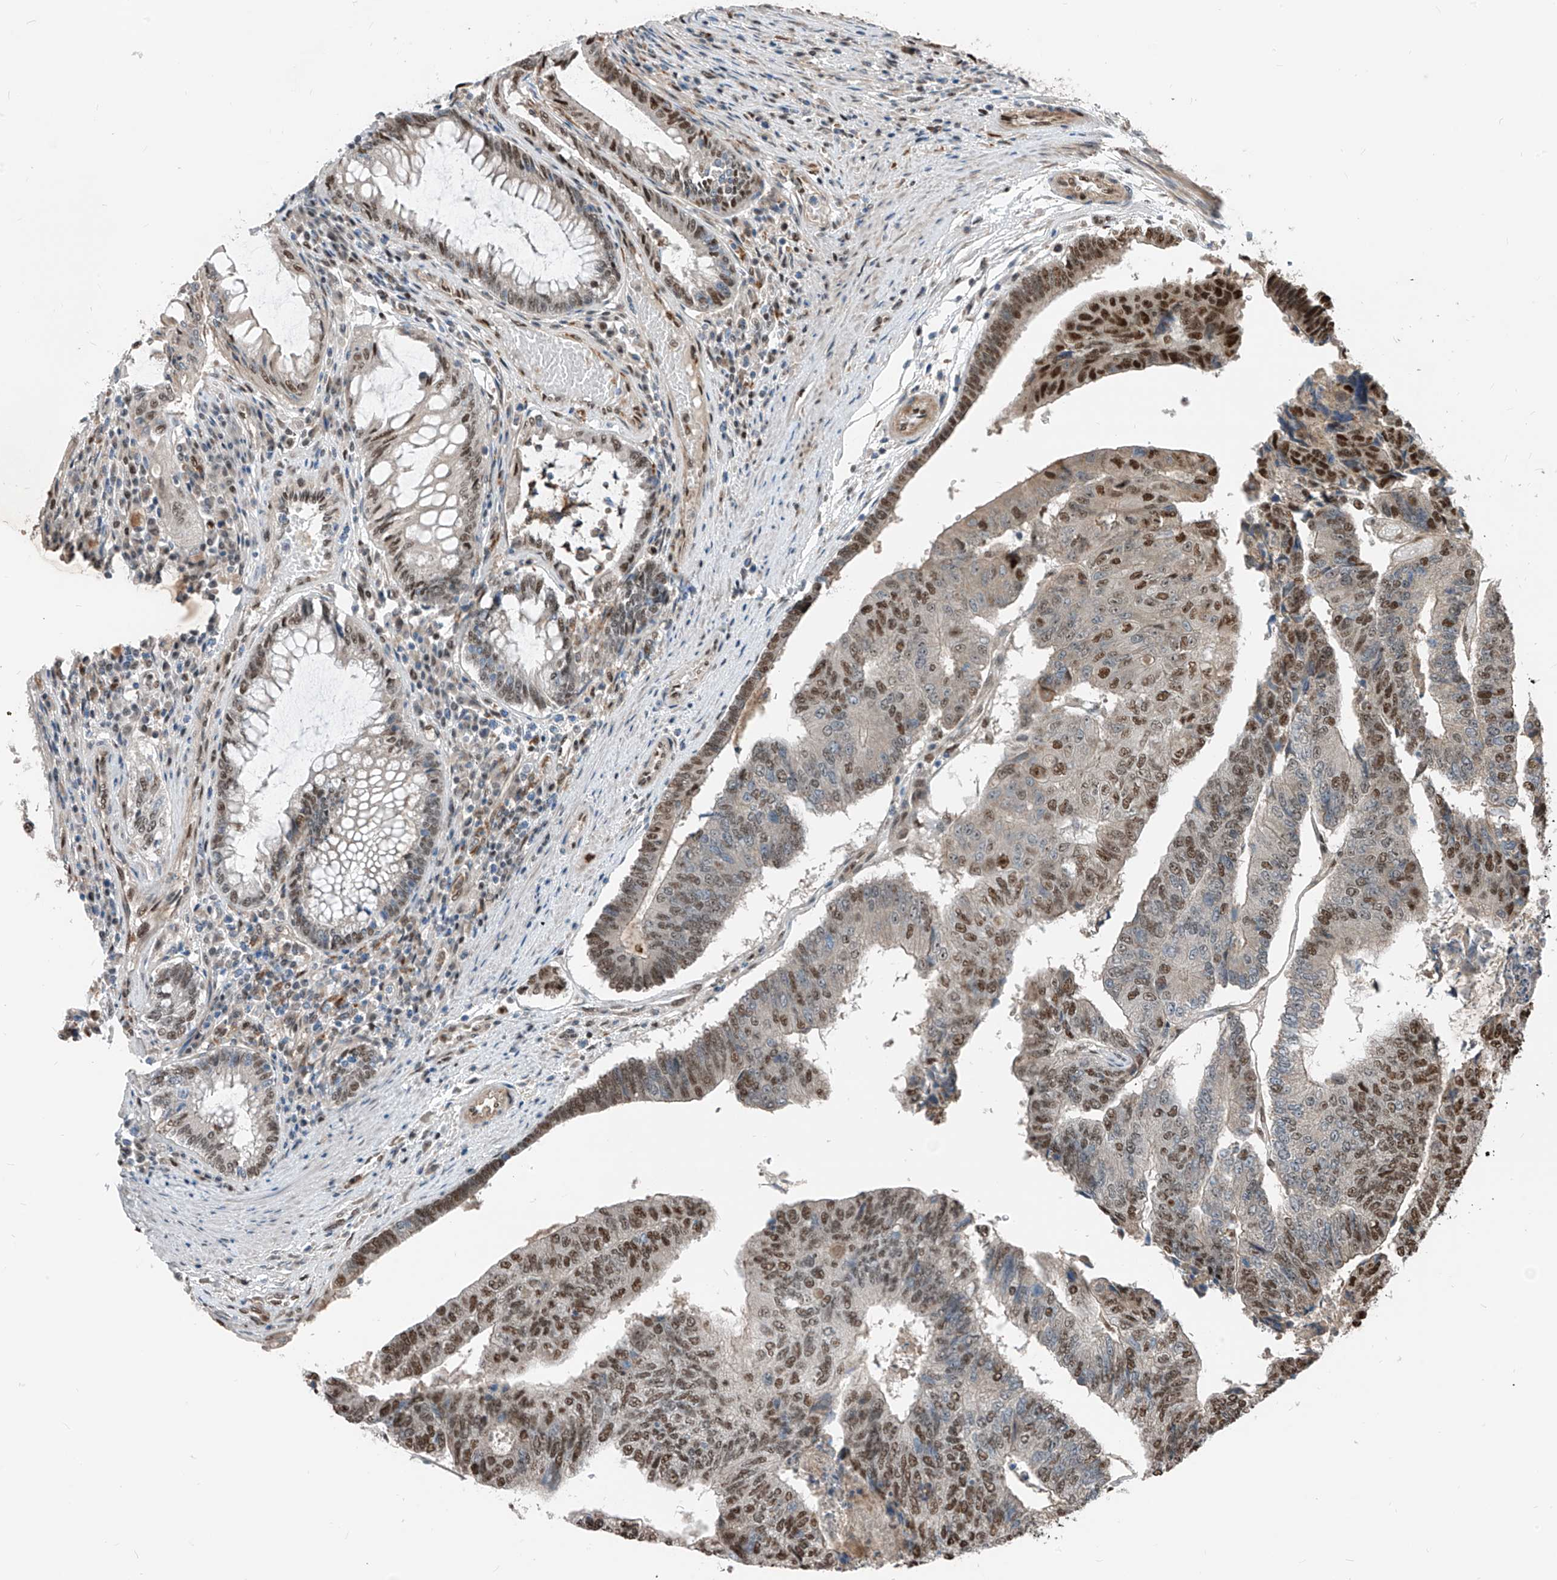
{"staining": {"intensity": "moderate", "quantity": ">75%", "location": "nuclear"}, "tissue": "colorectal cancer", "cell_type": "Tumor cells", "image_type": "cancer", "snomed": [{"axis": "morphology", "description": "Adenocarcinoma, NOS"}, {"axis": "topography", "description": "Colon"}], "caption": "Adenocarcinoma (colorectal) tissue shows moderate nuclear expression in about >75% of tumor cells, visualized by immunohistochemistry. The staining was performed using DAB (3,3'-diaminobenzidine) to visualize the protein expression in brown, while the nuclei were stained in blue with hematoxylin (Magnification: 20x).", "gene": "RBP7", "patient": {"sex": "female", "age": 67}}